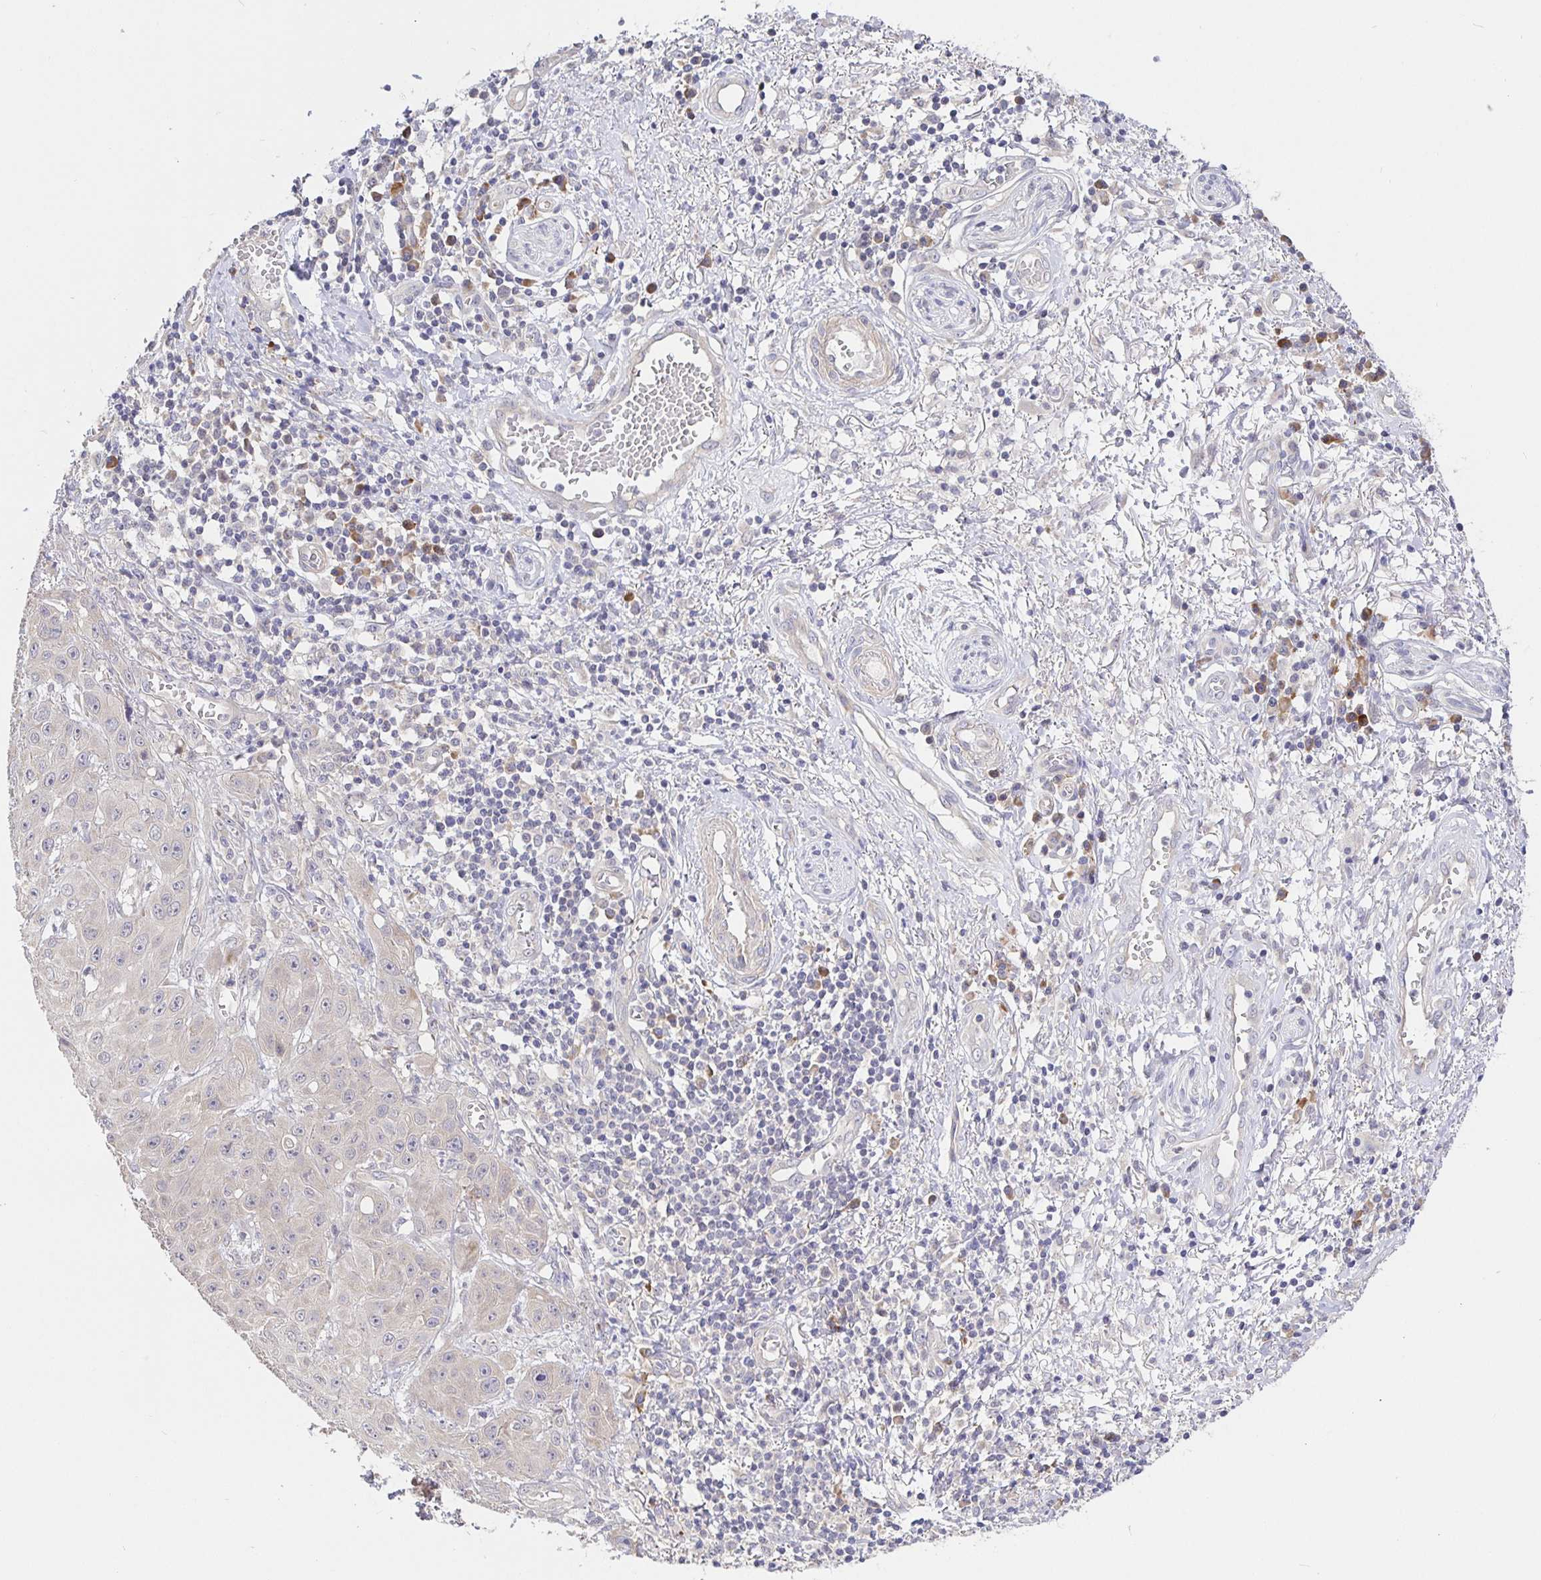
{"staining": {"intensity": "negative", "quantity": "none", "location": "none"}, "tissue": "skin cancer", "cell_type": "Tumor cells", "image_type": "cancer", "snomed": [{"axis": "morphology", "description": "Squamous cell carcinoma, NOS"}, {"axis": "topography", "description": "Skin"}, {"axis": "topography", "description": "Vulva"}], "caption": "Protein analysis of skin cancer demonstrates no significant positivity in tumor cells.", "gene": "ZDHHC11", "patient": {"sex": "female", "age": 71}}